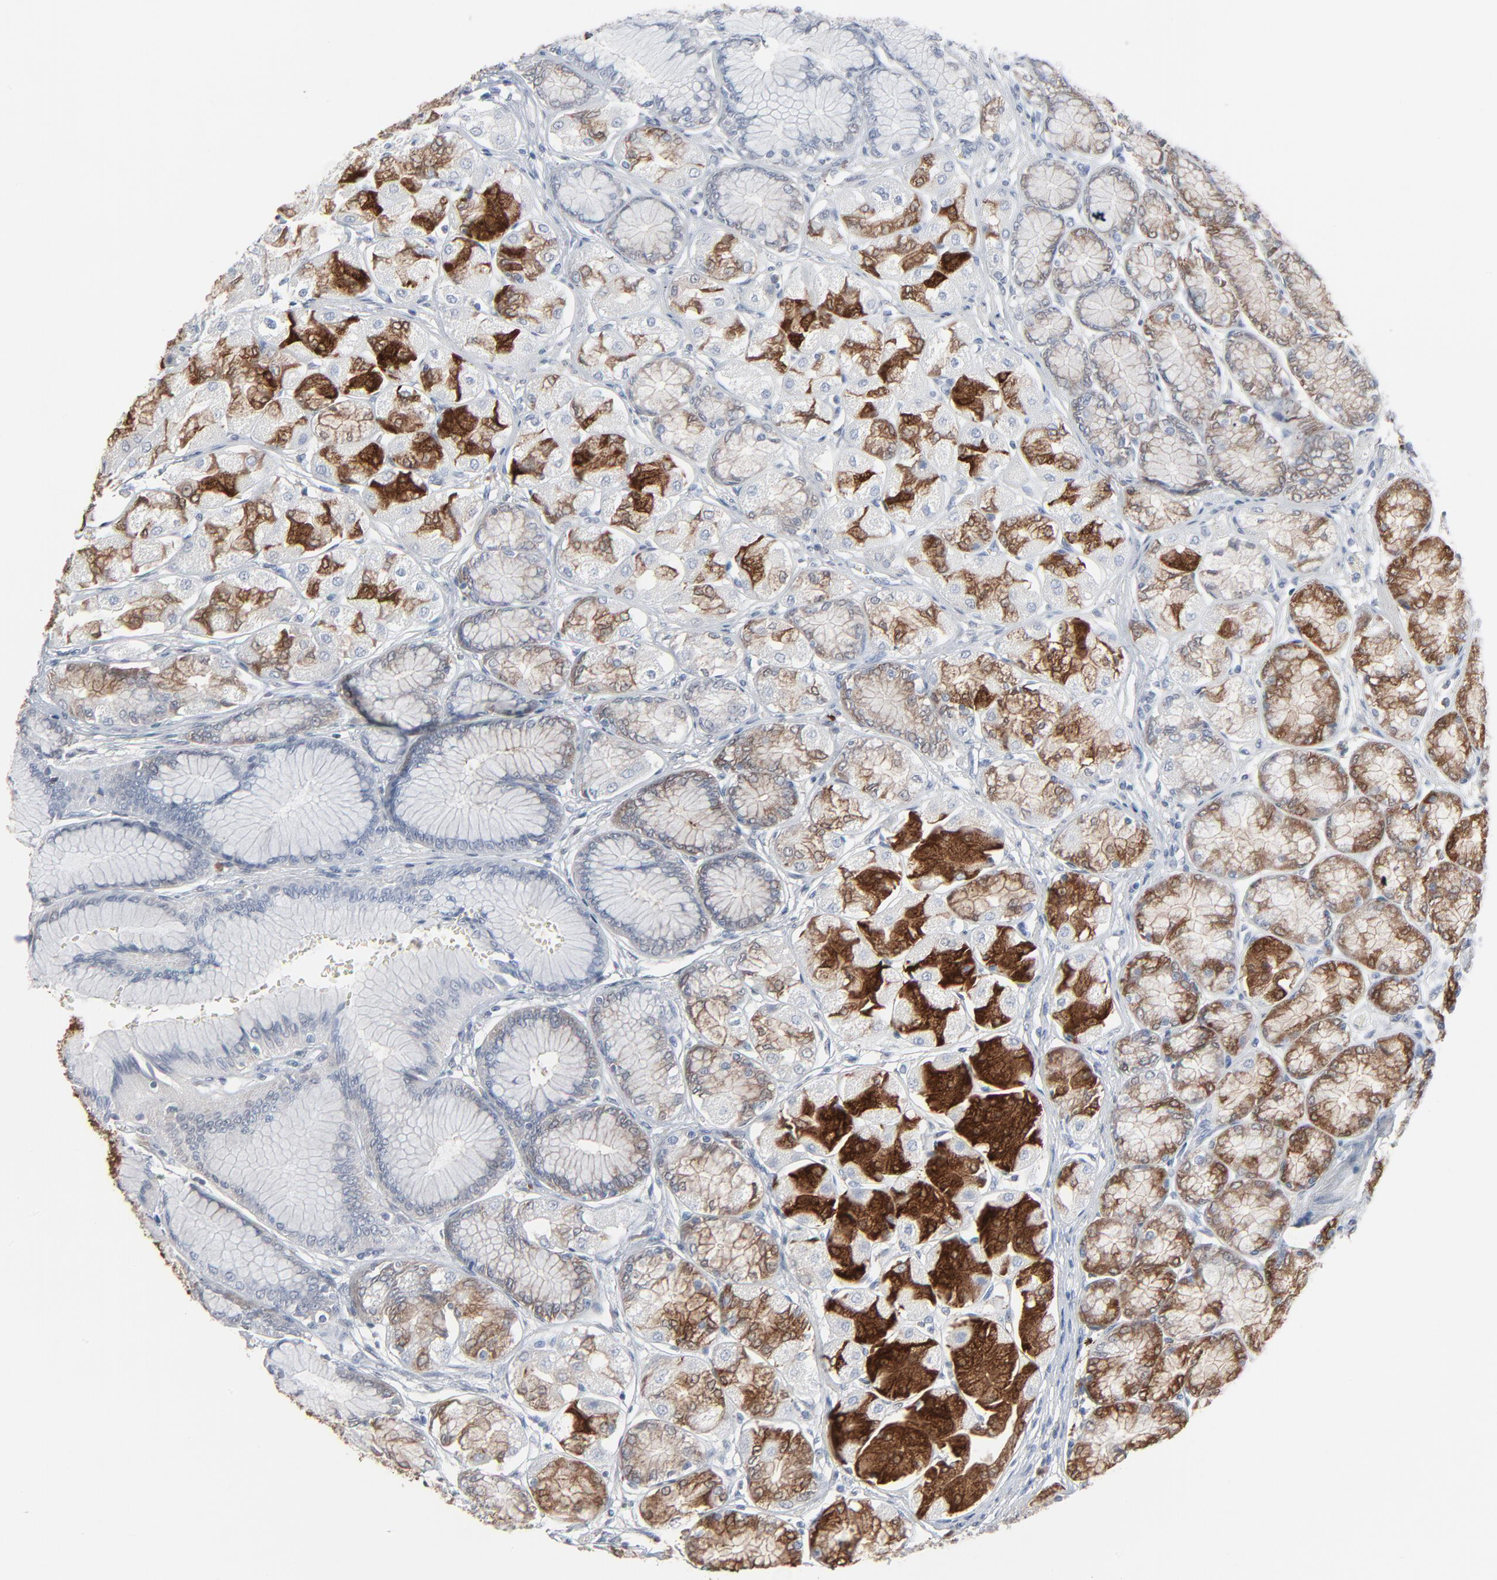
{"staining": {"intensity": "strong", "quantity": "25%-75%", "location": "cytoplasmic/membranous"}, "tissue": "stomach", "cell_type": "Glandular cells", "image_type": "normal", "snomed": [{"axis": "morphology", "description": "Normal tissue, NOS"}, {"axis": "morphology", "description": "Adenocarcinoma, NOS"}, {"axis": "topography", "description": "Stomach"}, {"axis": "topography", "description": "Stomach, lower"}], "caption": "The image shows immunohistochemical staining of benign stomach. There is strong cytoplasmic/membranous staining is seen in approximately 25%-75% of glandular cells.", "gene": "PHGDH", "patient": {"sex": "female", "age": 65}}